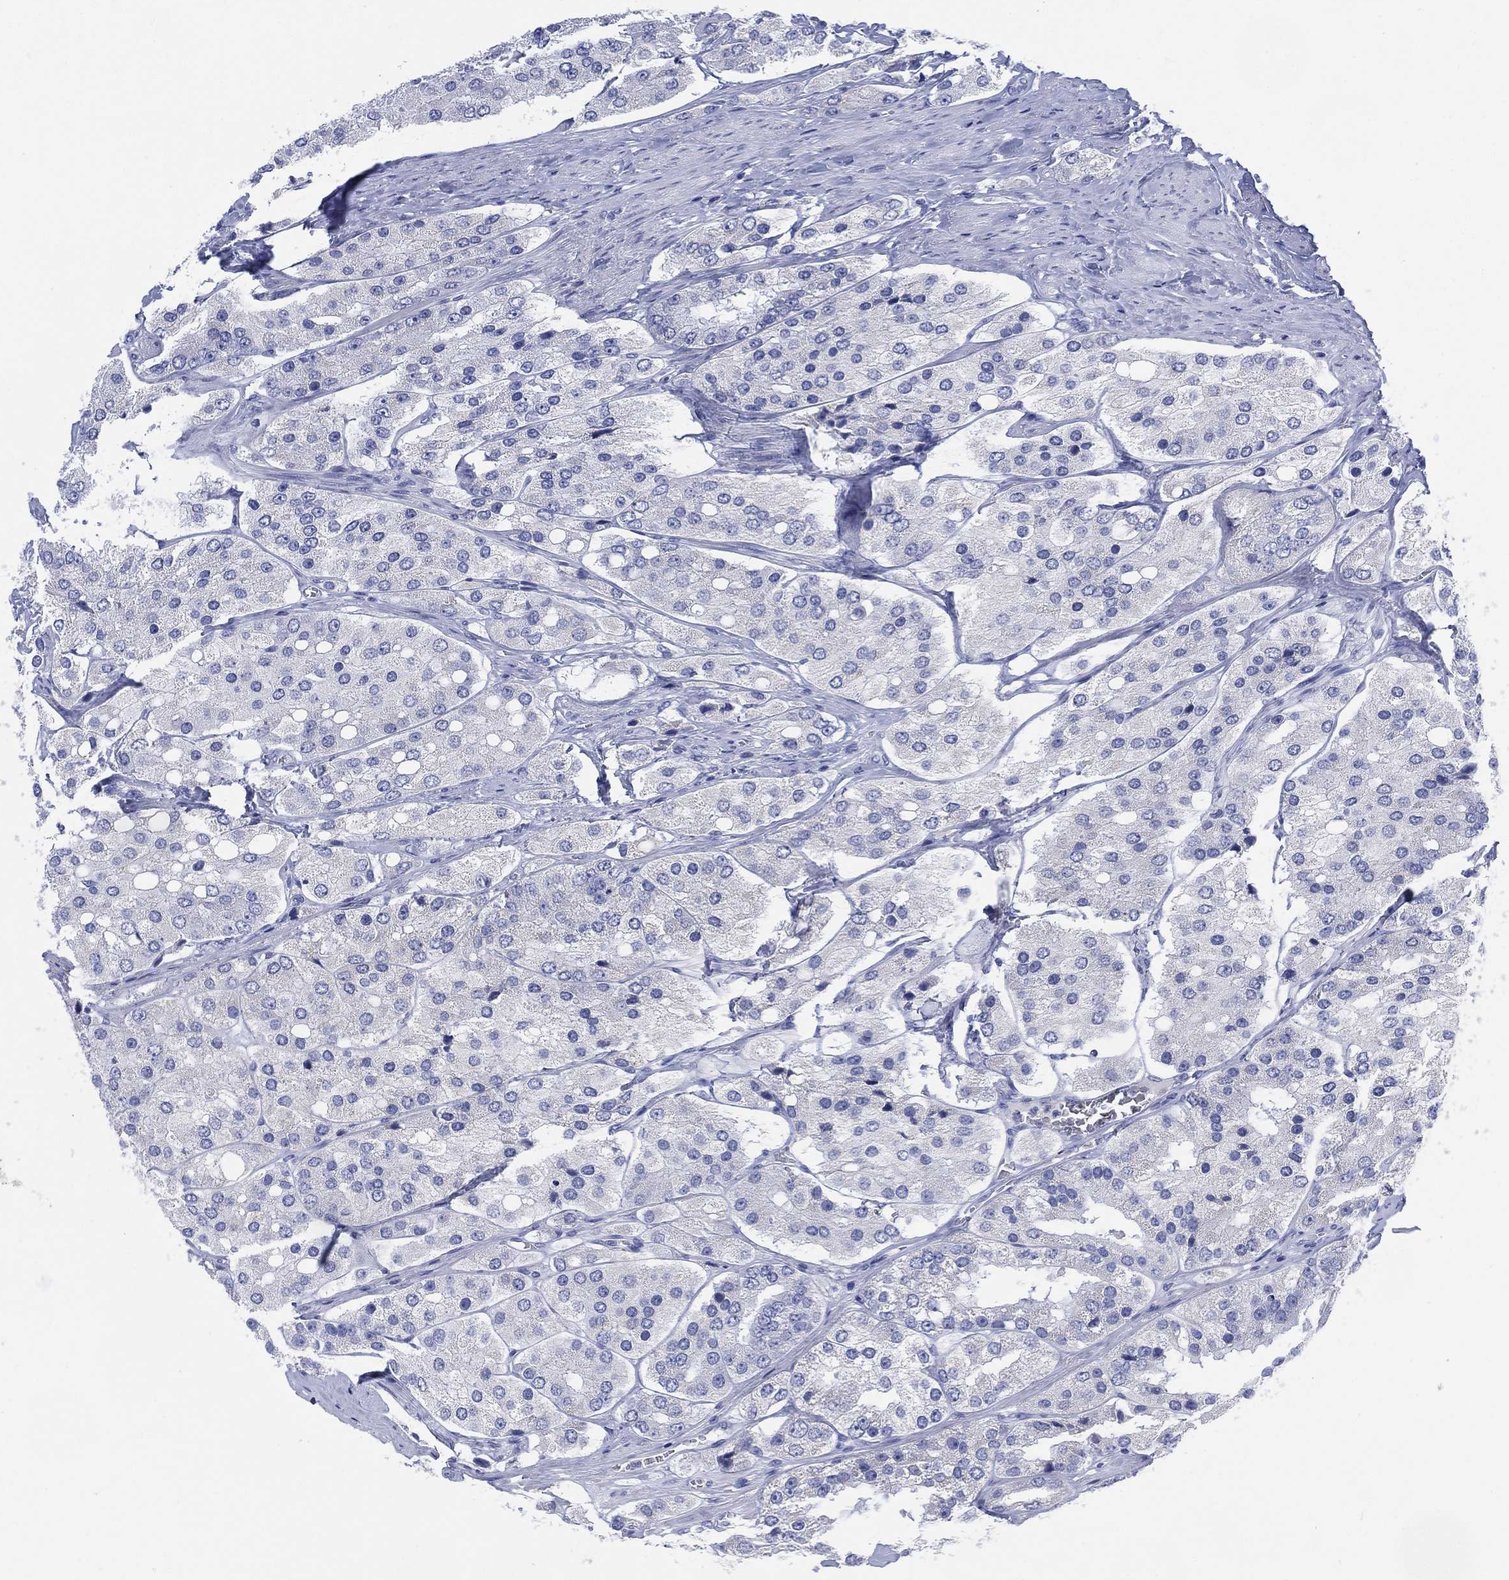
{"staining": {"intensity": "negative", "quantity": "none", "location": "none"}, "tissue": "prostate cancer", "cell_type": "Tumor cells", "image_type": "cancer", "snomed": [{"axis": "morphology", "description": "Adenocarcinoma, Low grade"}, {"axis": "topography", "description": "Prostate"}], "caption": "This is an immunohistochemistry (IHC) photomicrograph of human adenocarcinoma (low-grade) (prostate). There is no staining in tumor cells.", "gene": "SLC9C2", "patient": {"sex": "male", "age": 69}}